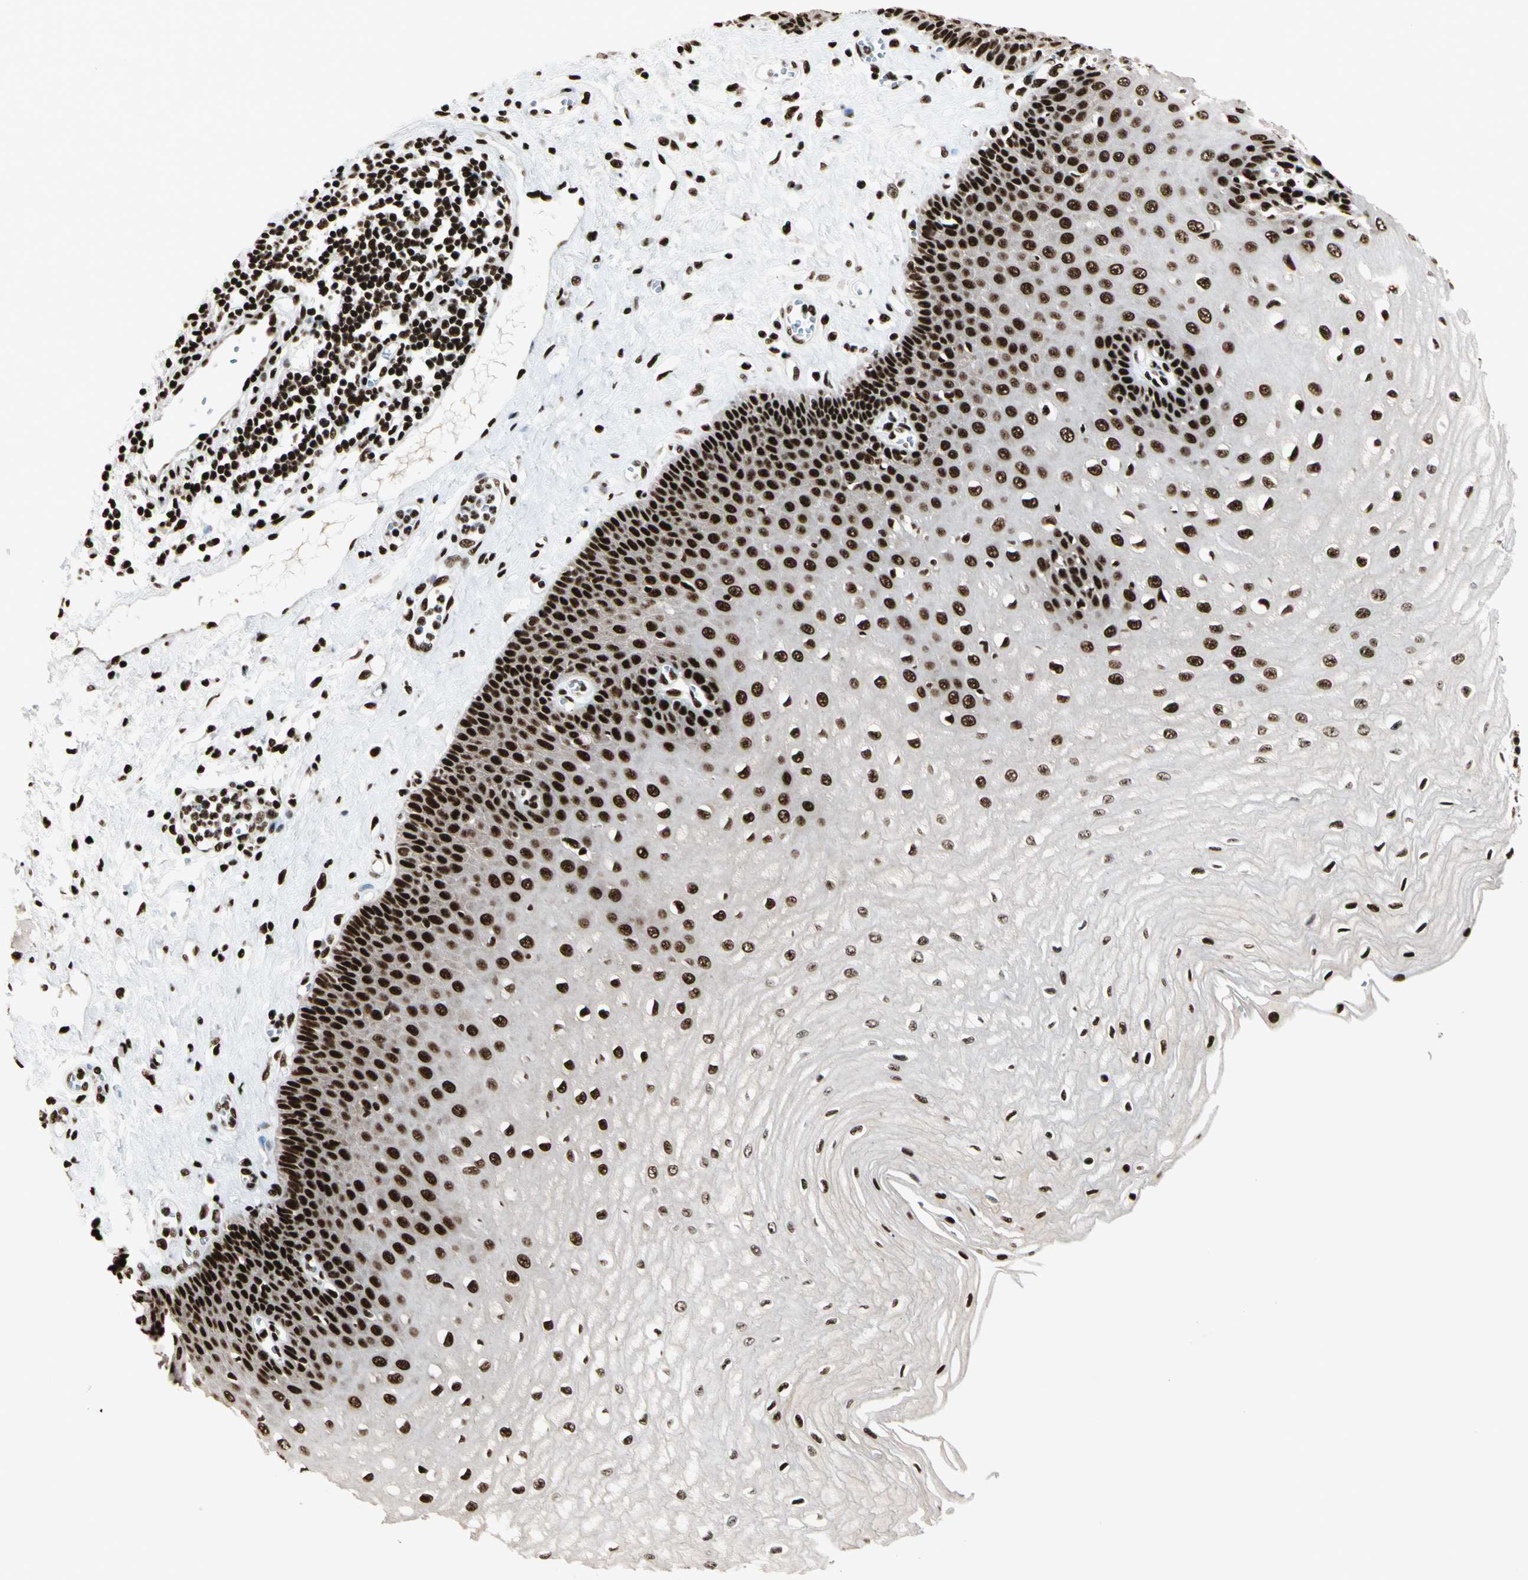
{"staining": {"intensity": "strong", "quantity": ">75%", "location": "nuclear"}, "tissue": "esophagus", "cell_type": "Squamous epithelial cells", "image_type": "normal", "snomed": [{"axis": "morphology", "description": "Normal tissue, NOS"}, {"axis": "morphology", "description": "Squamous cell carcinoma, NOS"}, {"axis": "topography", "description": "Esophagus"}], "caption": "Approximately >75% of squamous epithelial cells in benign human esophagus exhibit strong nuclear protein expression as visualized by brown immunohistochemical staining.", "gene": "CCAR1", "patient": {"sex": "male", "age": 65}}